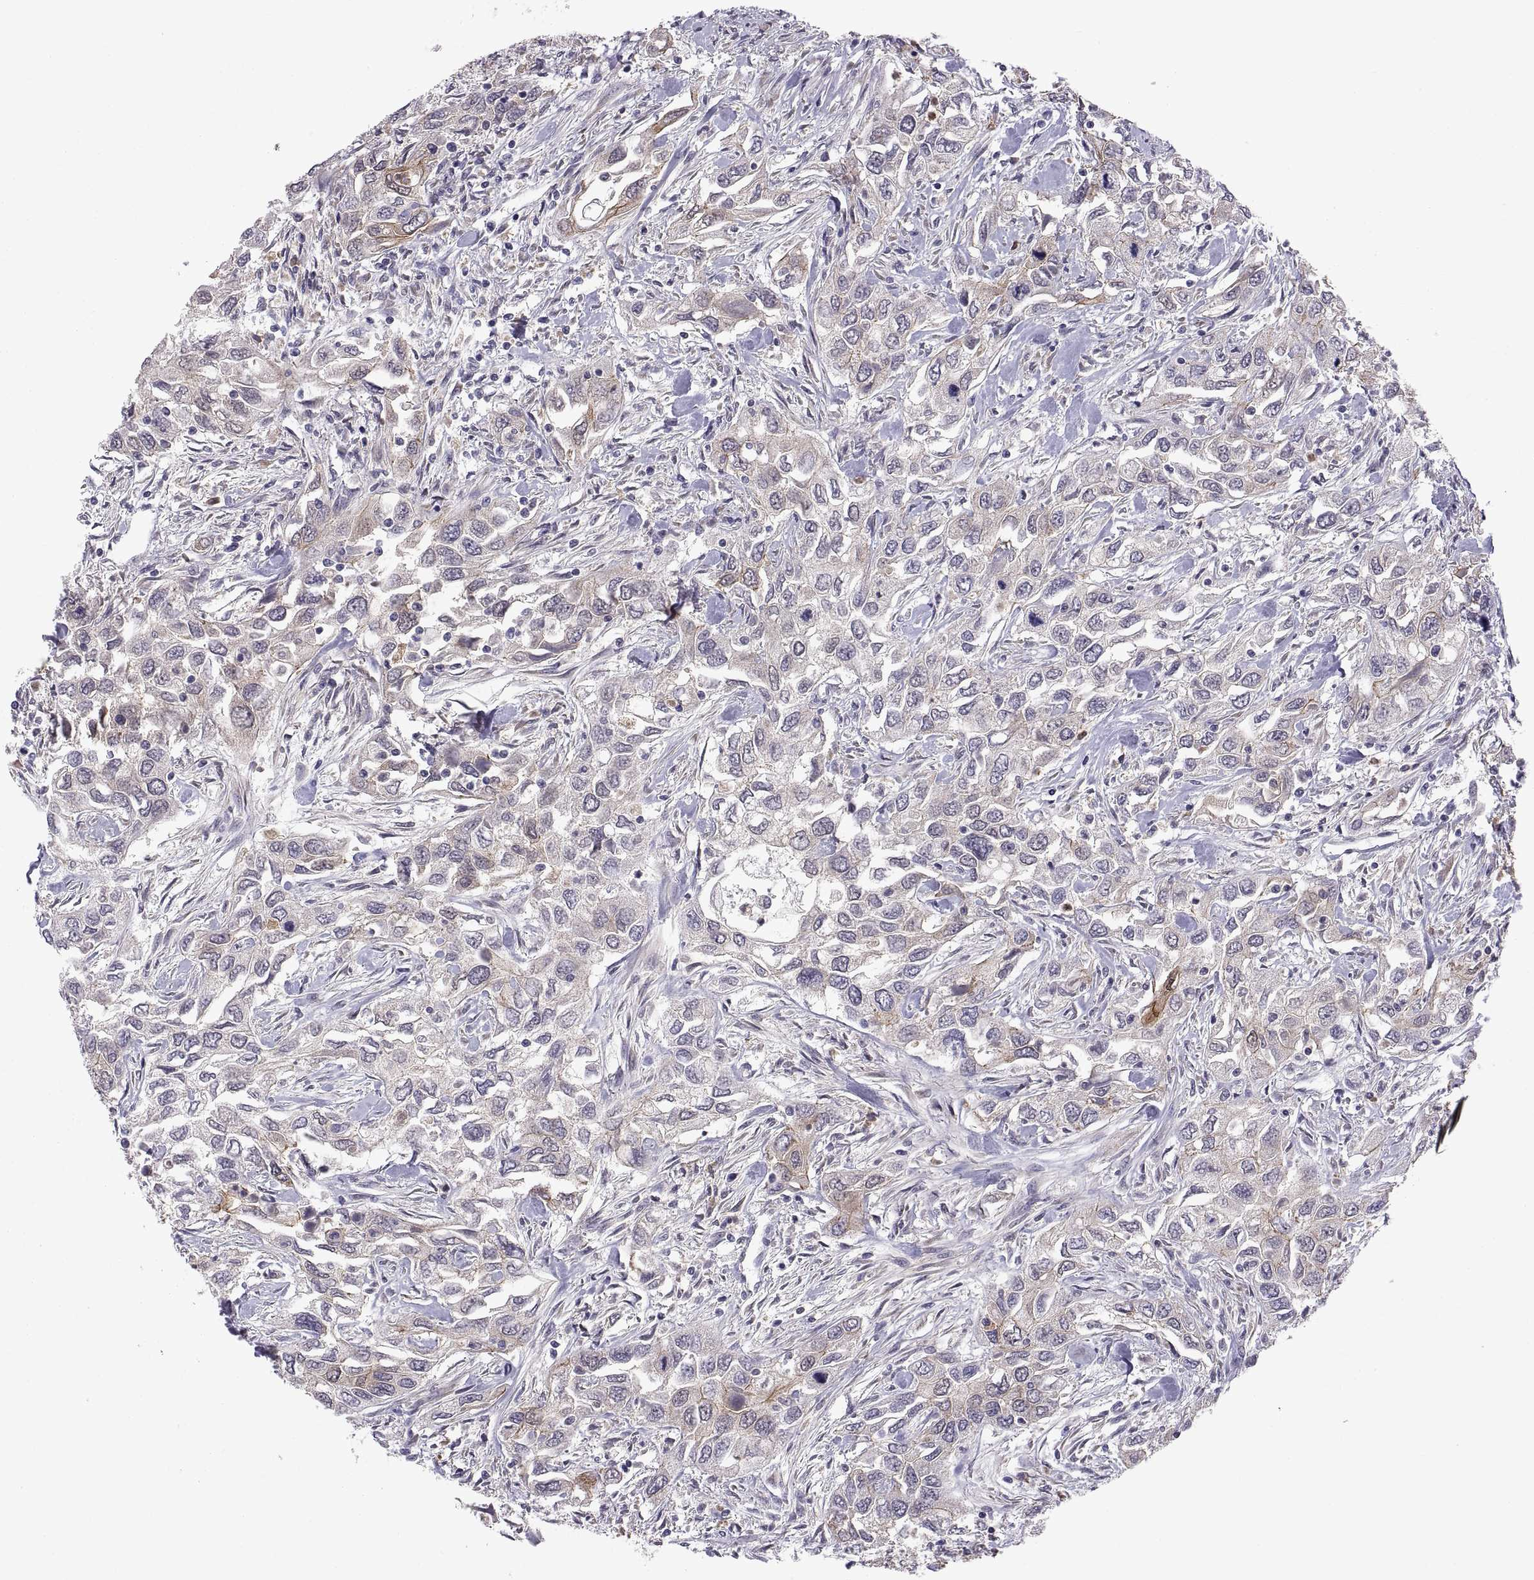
{"staining": {"intensity": "weak", "quantity": "25%-75%", "location": "cytoplasmic/membranous"}, "tissue": "urothelial cancer", "cell_type": "Tumor cells", "image_type": "cancer", "snomed": [{"axis": "morphology", "description": "Urothelial carcinoma, High grade"}, {"axis": "topography", "description": "Urinary bladder"}], "caption": "A low amount of weak cytoplasmic/membranous expression is appreciated in about 25%-75% of tumor cells in urothelial cancer tissue.", "gene": "PKP1", "patient": {"sex": "male", "age": 76}}